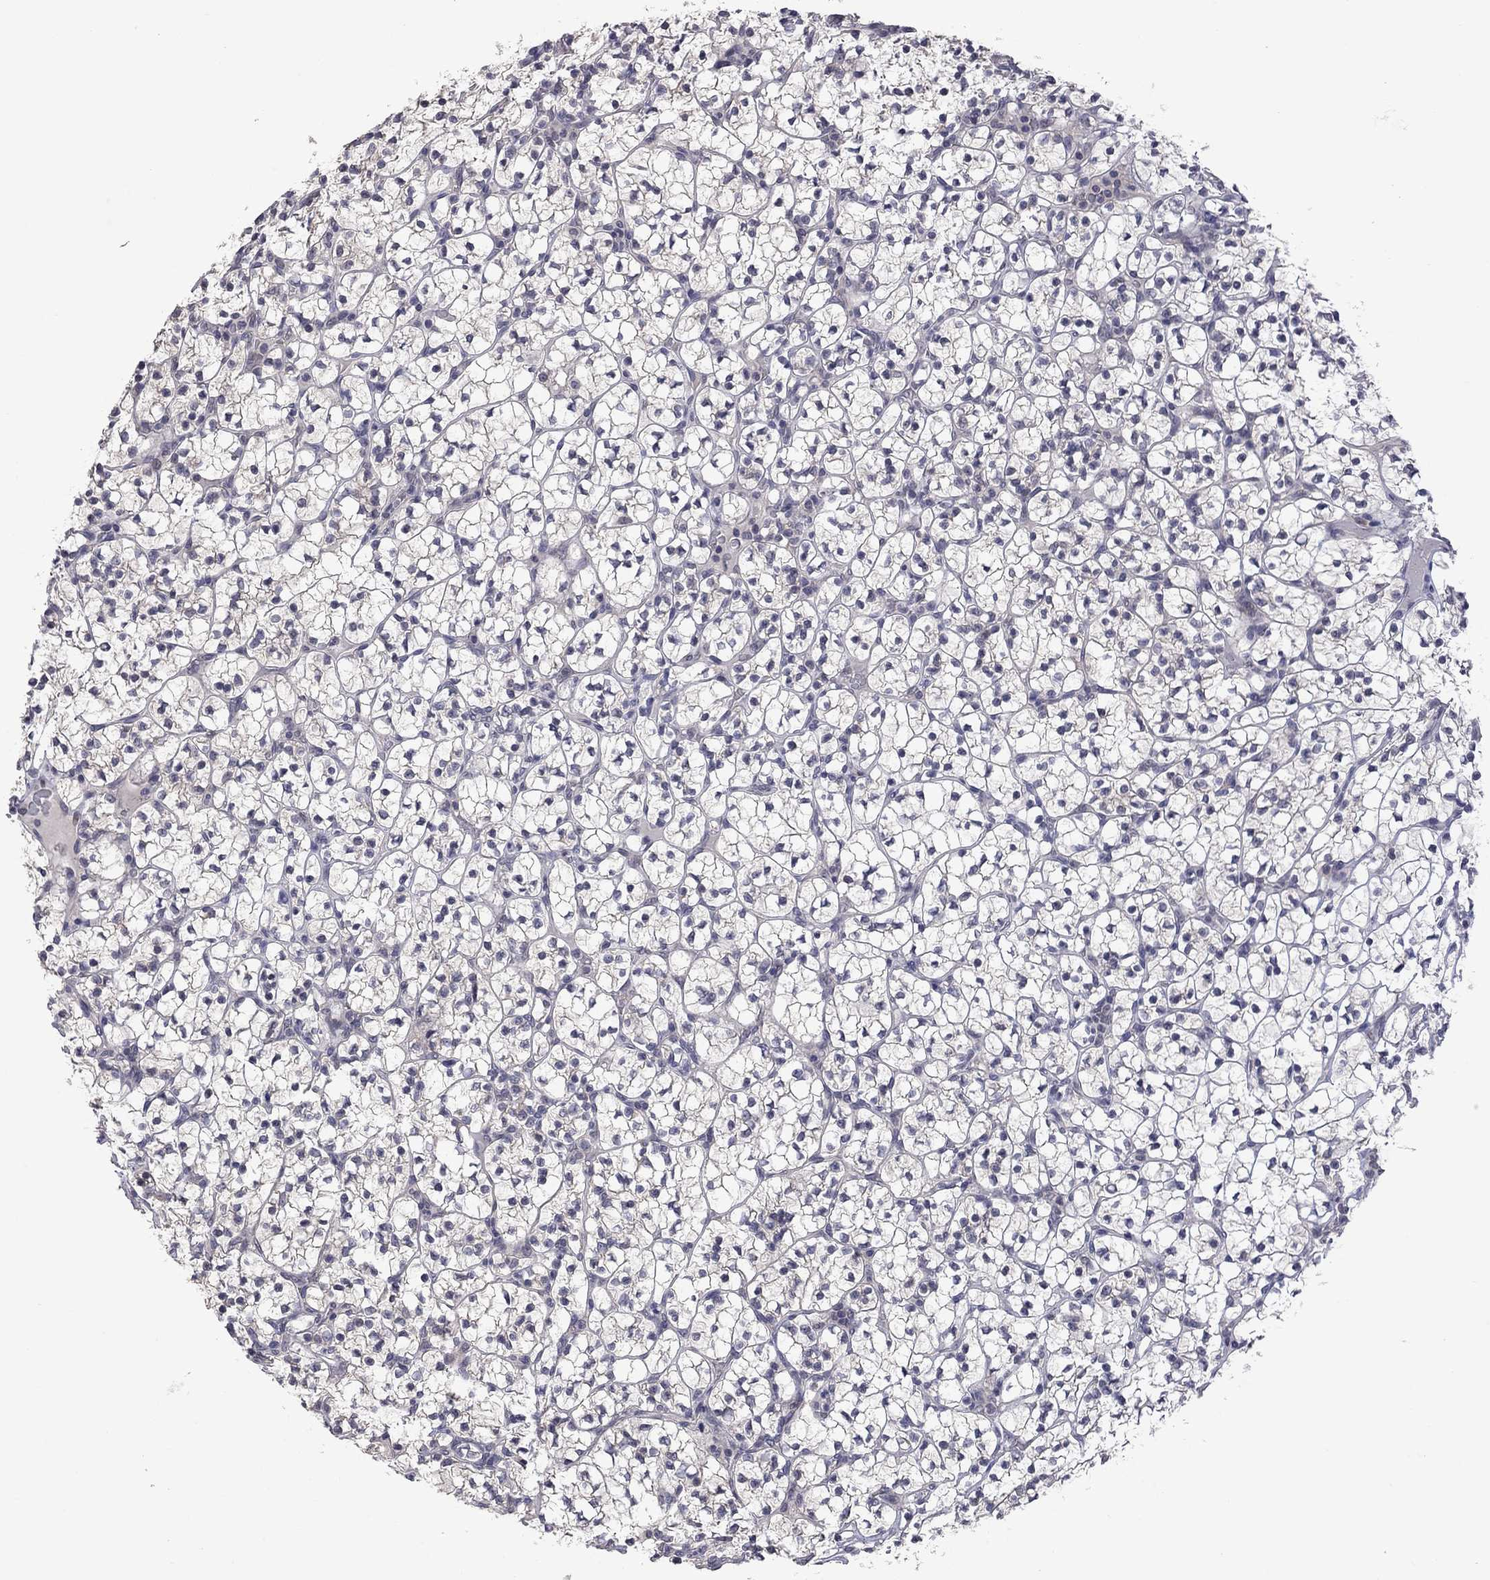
{"staining": {"intensity": "negative", "quantity": "none", "location": "none"}, "tissue": "renal cancer", "cell_type": "Tumor cells", "image_type": "cancer", "snomed": [{"axis": "morphology", "description": "Adenocarcinoma, NOS"}, {"axis": "topography", "description": "Kidney"}], "caption": "Tumor cells show no significant protein expression in renal cancer (adenocarcinoma).", "gene": "FABP12", "patient": {"sex": "female", "age": 89}}